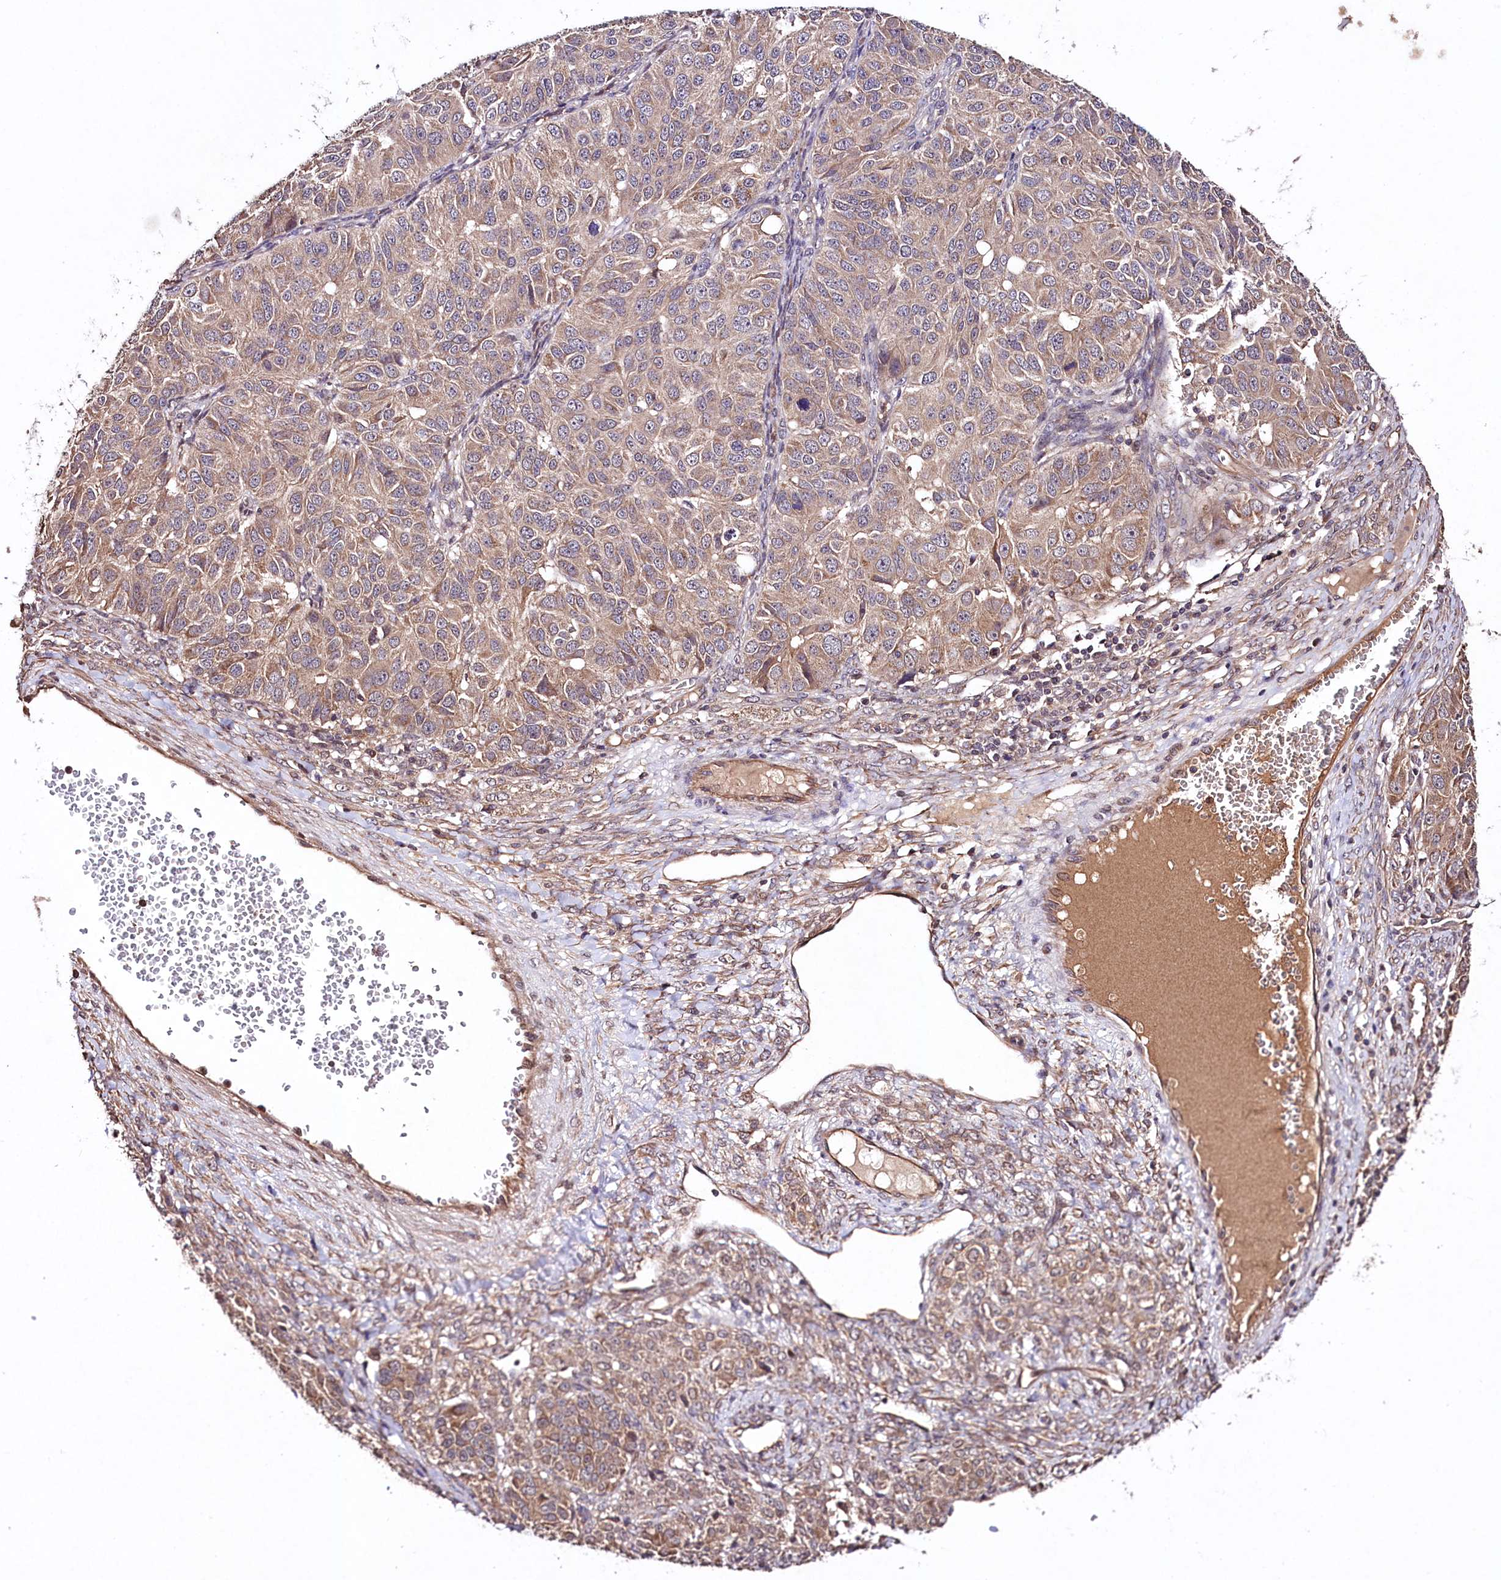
{"staining": {"intensity": "moderate", "quantity": ">75%", "location": "cytoplasmic/membranous"}, "tissue": "ovarian cancer", "cell_type": "Tumor cells", "image_type": "cancer", "snomed": [{"axis": "morphology", "description": "Carcinoma, endometroid"}, {"axis": "topography", "description": "Ovary"}], "caption": "Immunohistochemical staining of ovarian endometroid carcinoma reveals medium levels of moderate cytoplasmic/membranous positivity in about >75% of tumor cells.", "gene": "TNPO3", "patient": {"sex": "female", "age": 51}}